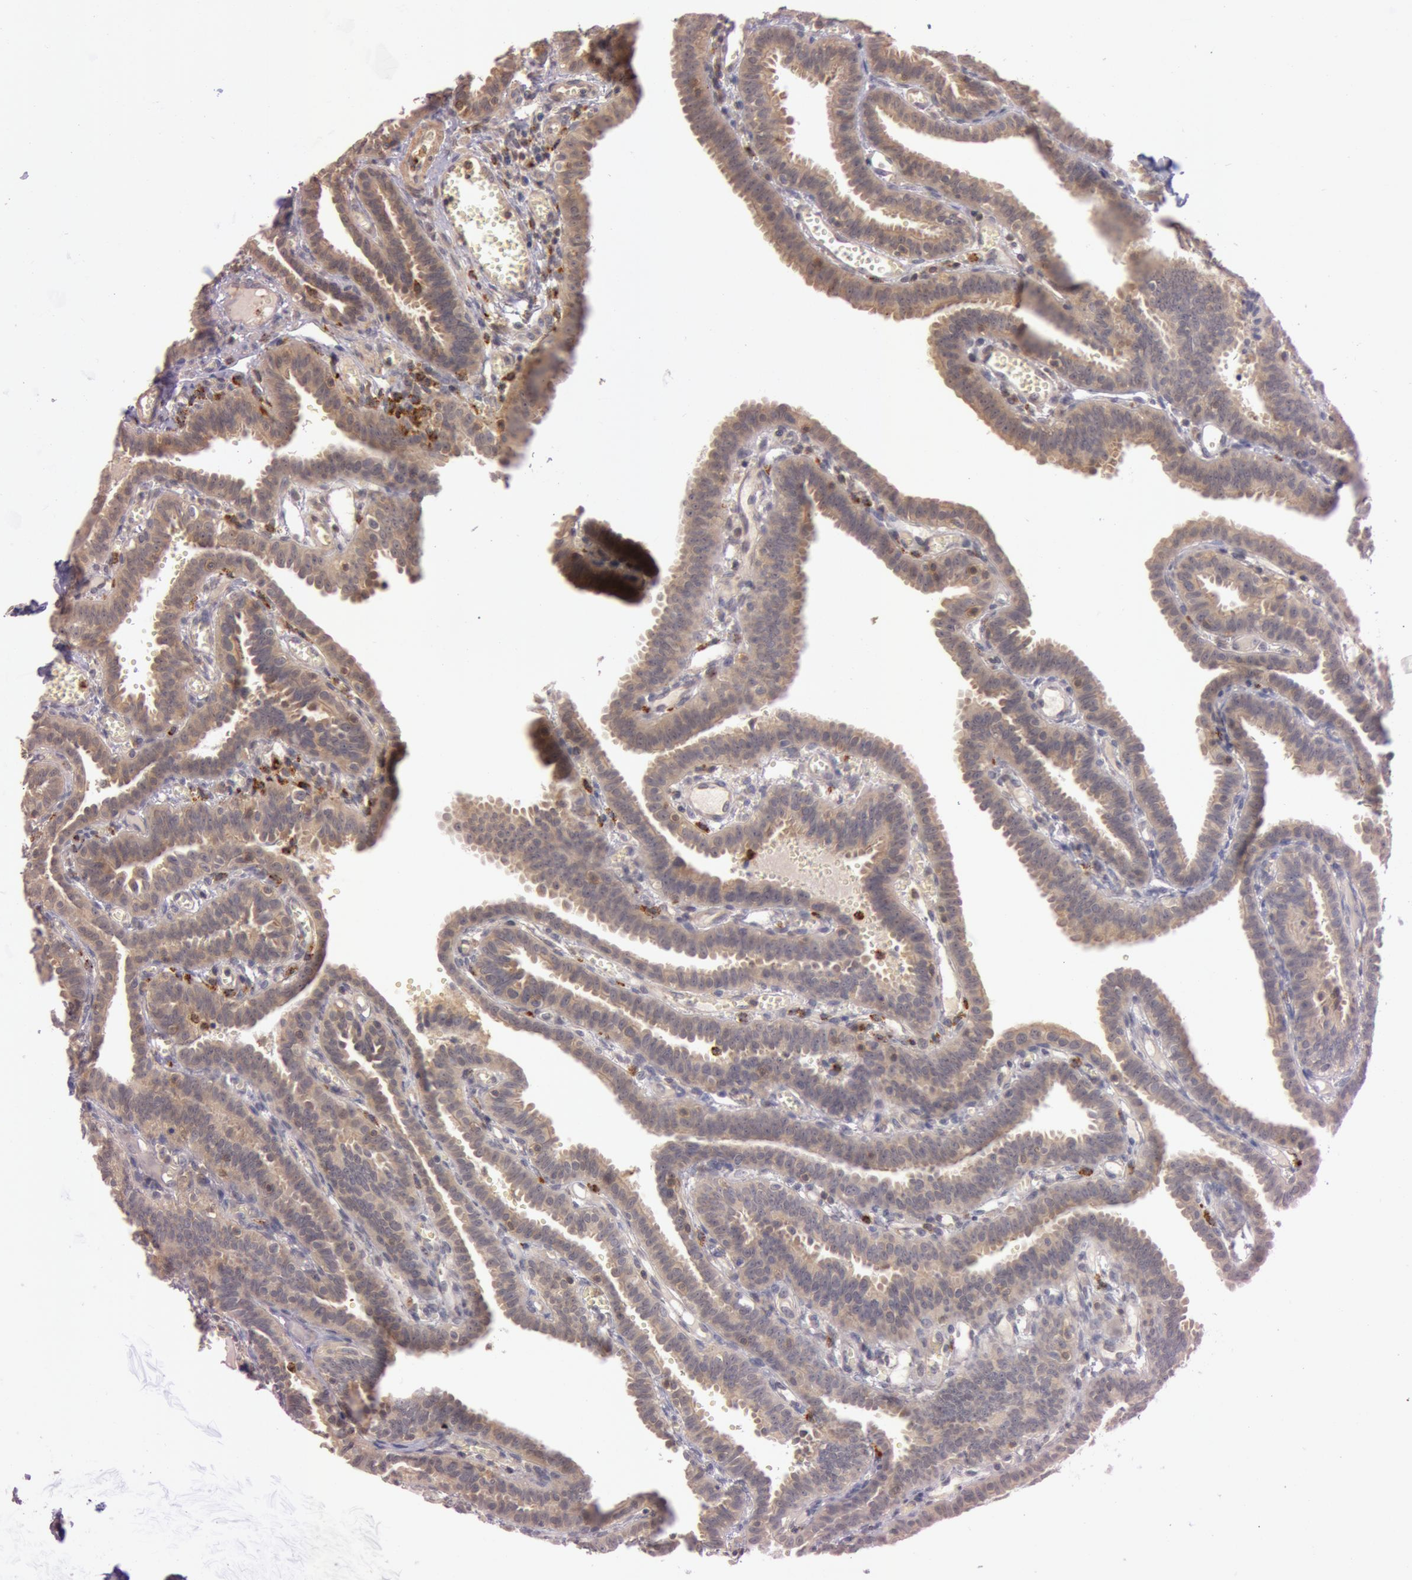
{"staining": {"intensity": "weak", "quantity": ">75%", "location": "cytoplasmic/membranous"}, "tissue": "fallopian tube", "cell_type": "Glandular cells", "image_type": "normal", "snomed": [{"axis": "morphology", "description": "Normal tissue, NOS"}, {"axis": "topography", "description": "Fallopian tube"}], "caption": "The micrograph shows a brown stain indicating the presence of a protein in the cytoplasmic/membranous of glandular cells in fallopian tube.", "gene": "ATG2B", "patient": {"sex": "female", "age": 29}}